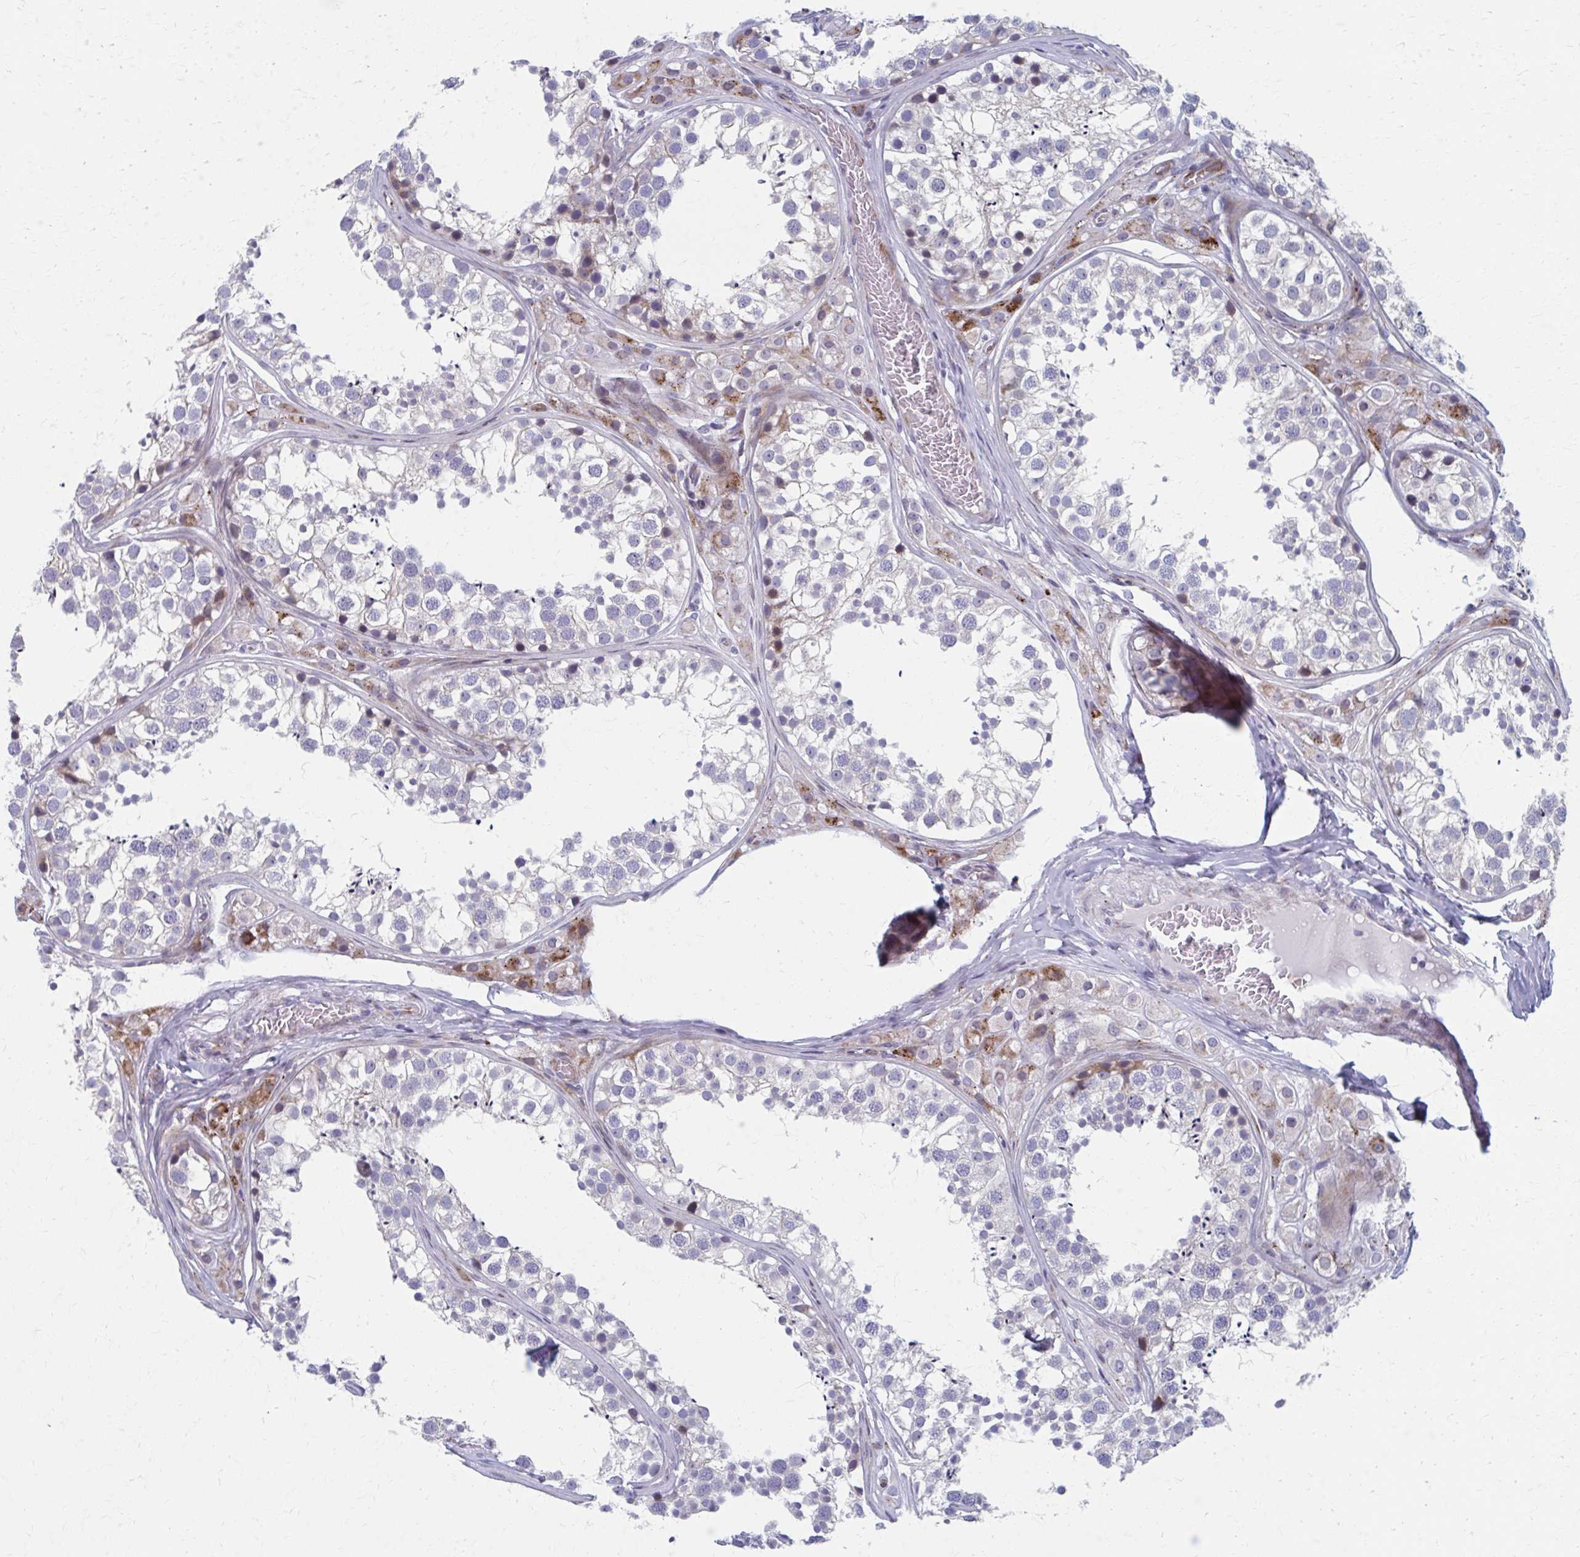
{"staining": {"intensity": "negative", "quantity": "none", "location": "none"}, "tissue": "testis", "cell_type": "Cells in seminiferous ducts", "image_type": "normal", "snomed": [{"axis": "morphology", "description": "Normal tissue, NOS"}, {"axis": "topography", "description": "Testis"}], "caption": "This is an immunohistochemistry micrograph of benign human testis. There is no staining in cells in seminiferous ducts.", "gene": "OLFM2", "patient": {"sex": "male", "age": 13}}